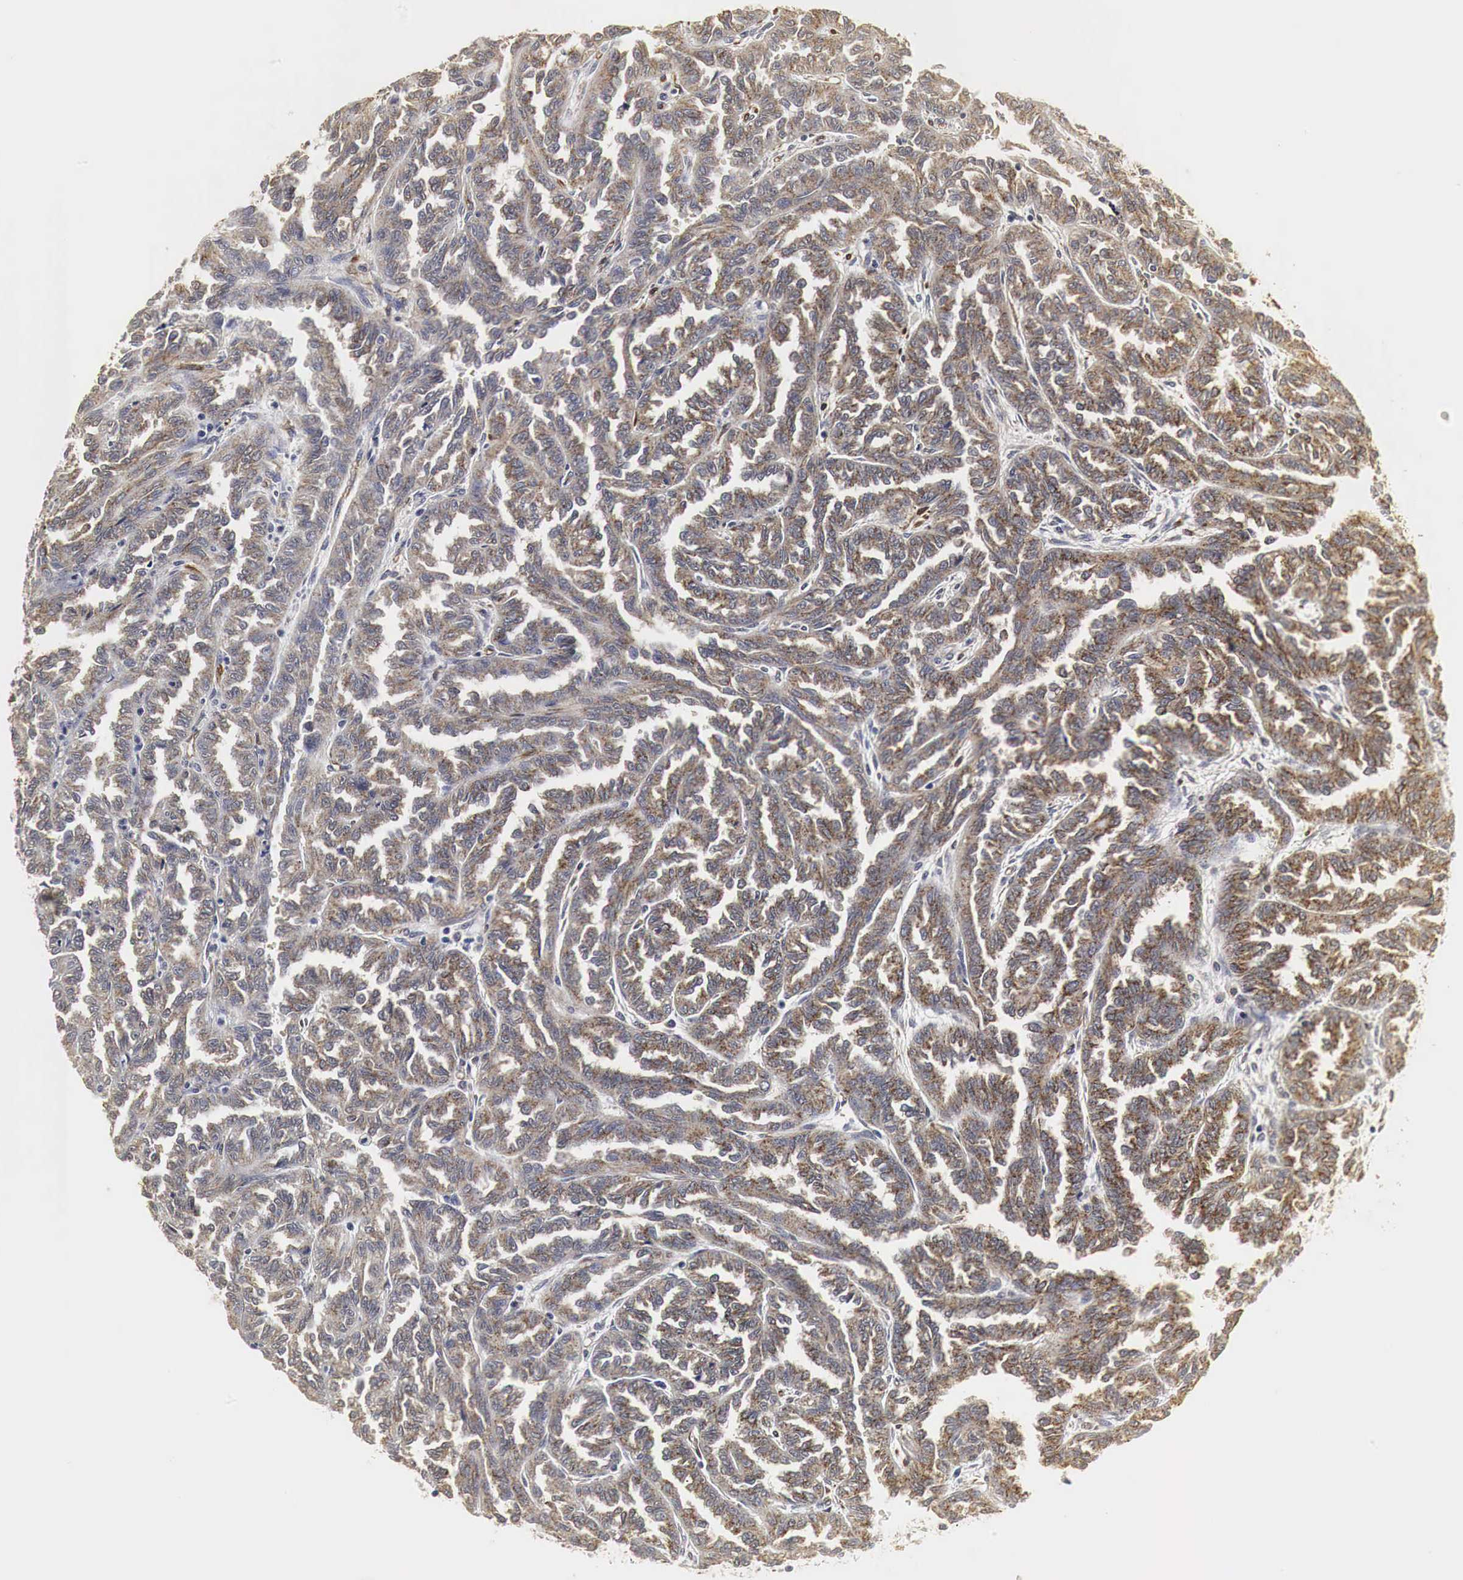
{"staining": {"intensity": "weak", "quantity": "25%-75%", "location": "cytoplasmic/membranous"}, "tissue": "renal cancer", "cell_type": "Tumor cells", "image_type": "cancer", "snomed": [{"axis": "morphology", "description": "Inflammation, NOS"}, {"axis": "morphology", "description": "Adenocarcinoma, NOS"}, {"axis": "topography", "description": "Kidney"}], "caption": "DAB immunohistochemical staining of human renal cancer (adenocarcinoma) demonstrates weak cytoplasmic/membranous protein positivity in about 25%-75% of tumor cells. (IHC, brightfield microscopy, high magnification).", "gene": "SPIN1", "patient": {"sex": "male", "age": 68}}